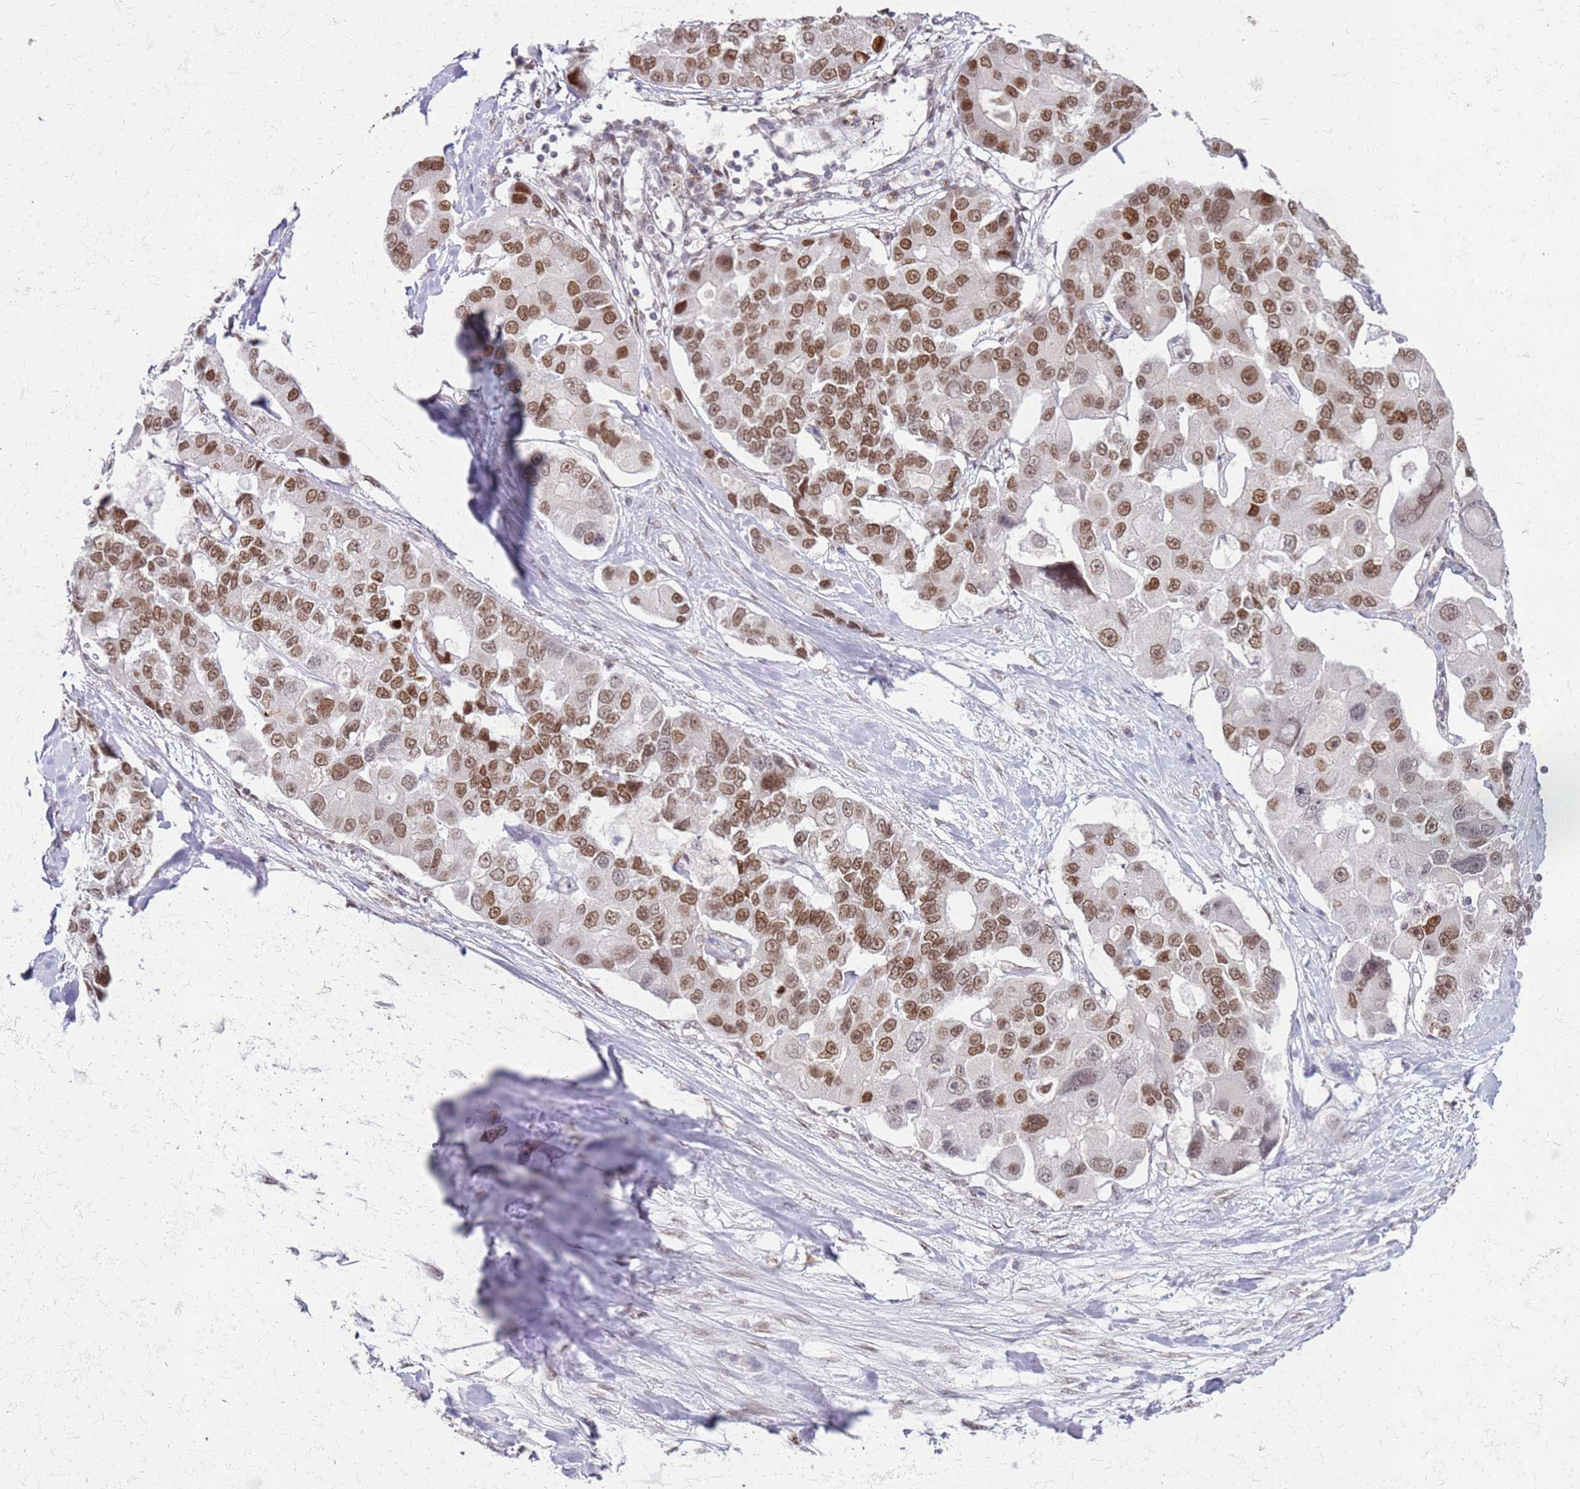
{"staining": {"intensity": "moderate", "quantity": ">75%", "location": "nuclear"}, "tissue": "lung cancer", "cell_type": "Tumor cells", "image_type": "cancer", "snomed": [{"axis": "morphology", "description": "Adenocarcinoma, NOS"}, {"axis": "topography", "description": "Lung"}], "caption": "This image displays immunohistochemistry staining of adenocarcinoma (lung), with medium moderate nuclear expression in about >75% of tumor cells.", "gene": "PHC2", "patient": {"sex": "female", "age": 54}}